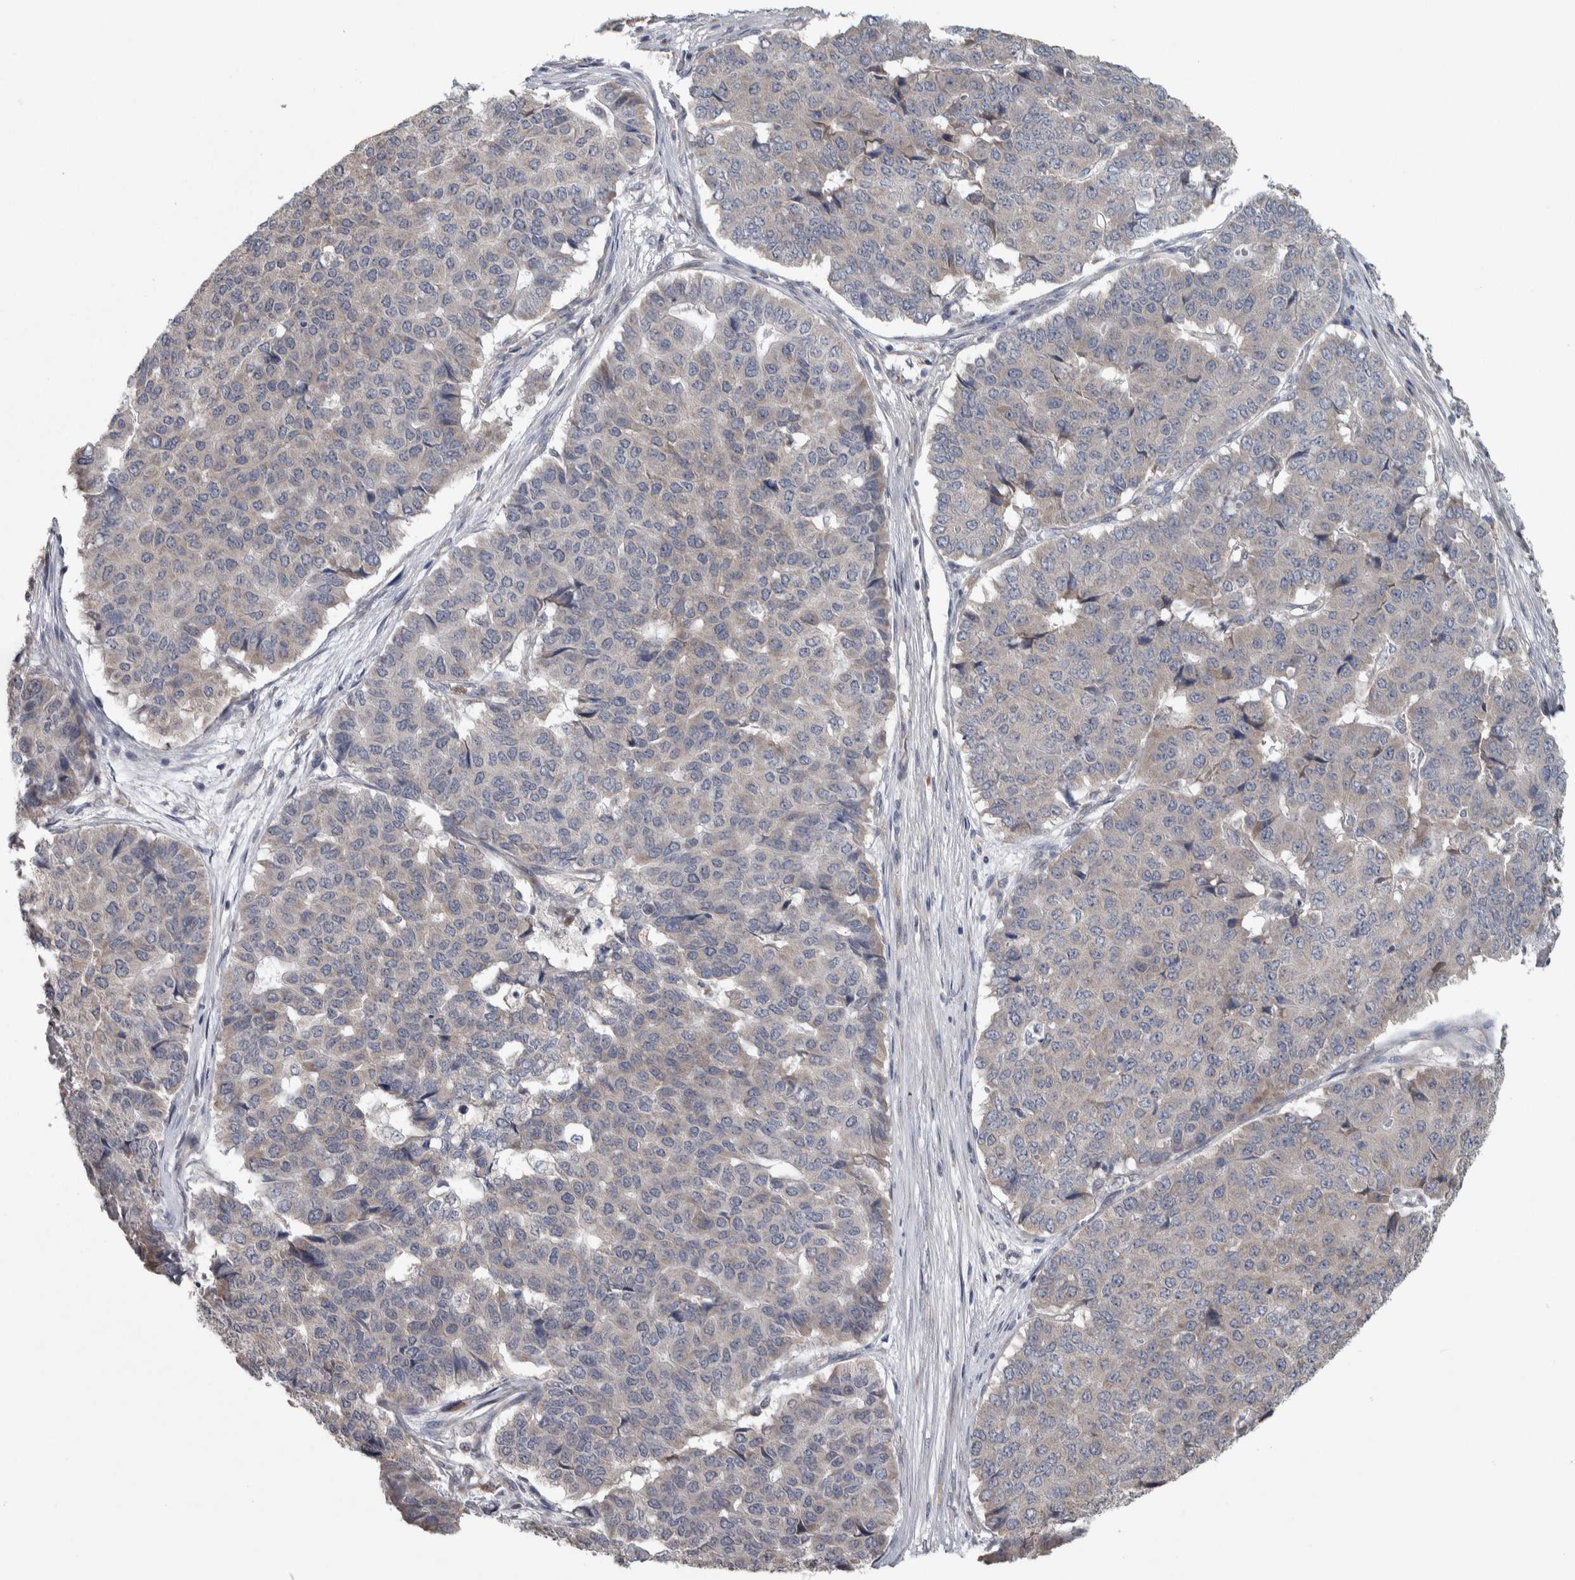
{"staining": {"intensity": "negative", "quantity": "none", "location": "none"}, "tissue": "pancreatic cancer", "cell_type": "Tumor cells", "image_type": "cancer", "snomed": [{"axis": "morphology", "description": "Adenocarcinoma, NOS"}, {"axis": "topography", "description": "Pancreas"}], "caption": "The immunohistochemistry (IHC) image has no significant positivity in tumor cells of pancreatic cancer (adenocarcinoma) tissue.", "gene": "SRP68", "patient": {"sex": "male", "age": 50}}